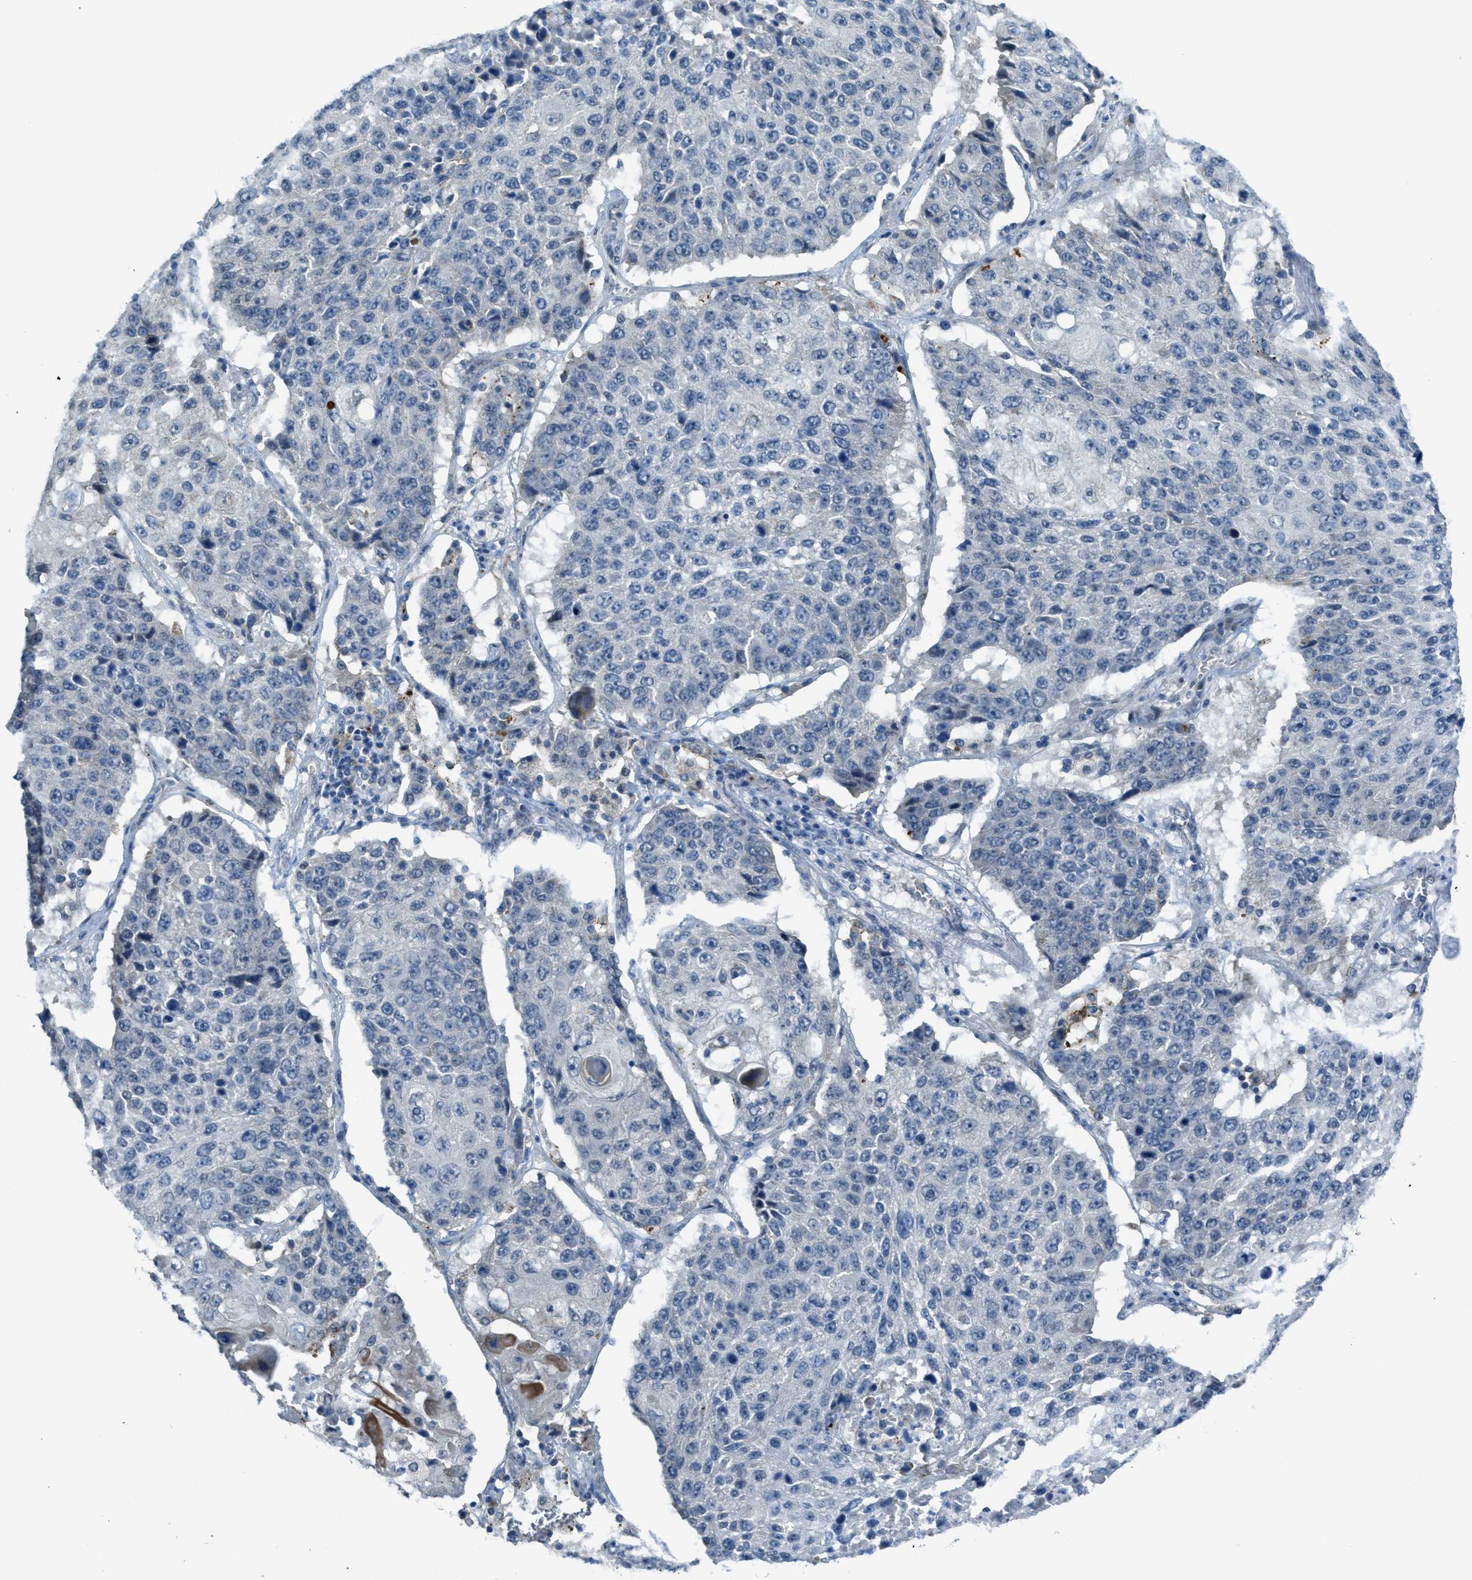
{"staining": {"intensity": "negative", "quantity": "none", "location": "none"}, "tissue": "lung cancer", "cell_type": "Tumor cells", "image_type": "cancer", "snomed": [{"axis": "morphology", "description": "Squamous cell carcinoma, NOS"}, {"axis": "topography", "description": "Lung"}], "caption": "The immunohistochemistry (IHC) image has no significant staining in tumor cells of lung cancer tissue.", "gene": "CDON", "patient": {"sex": "male", "age": 61}}